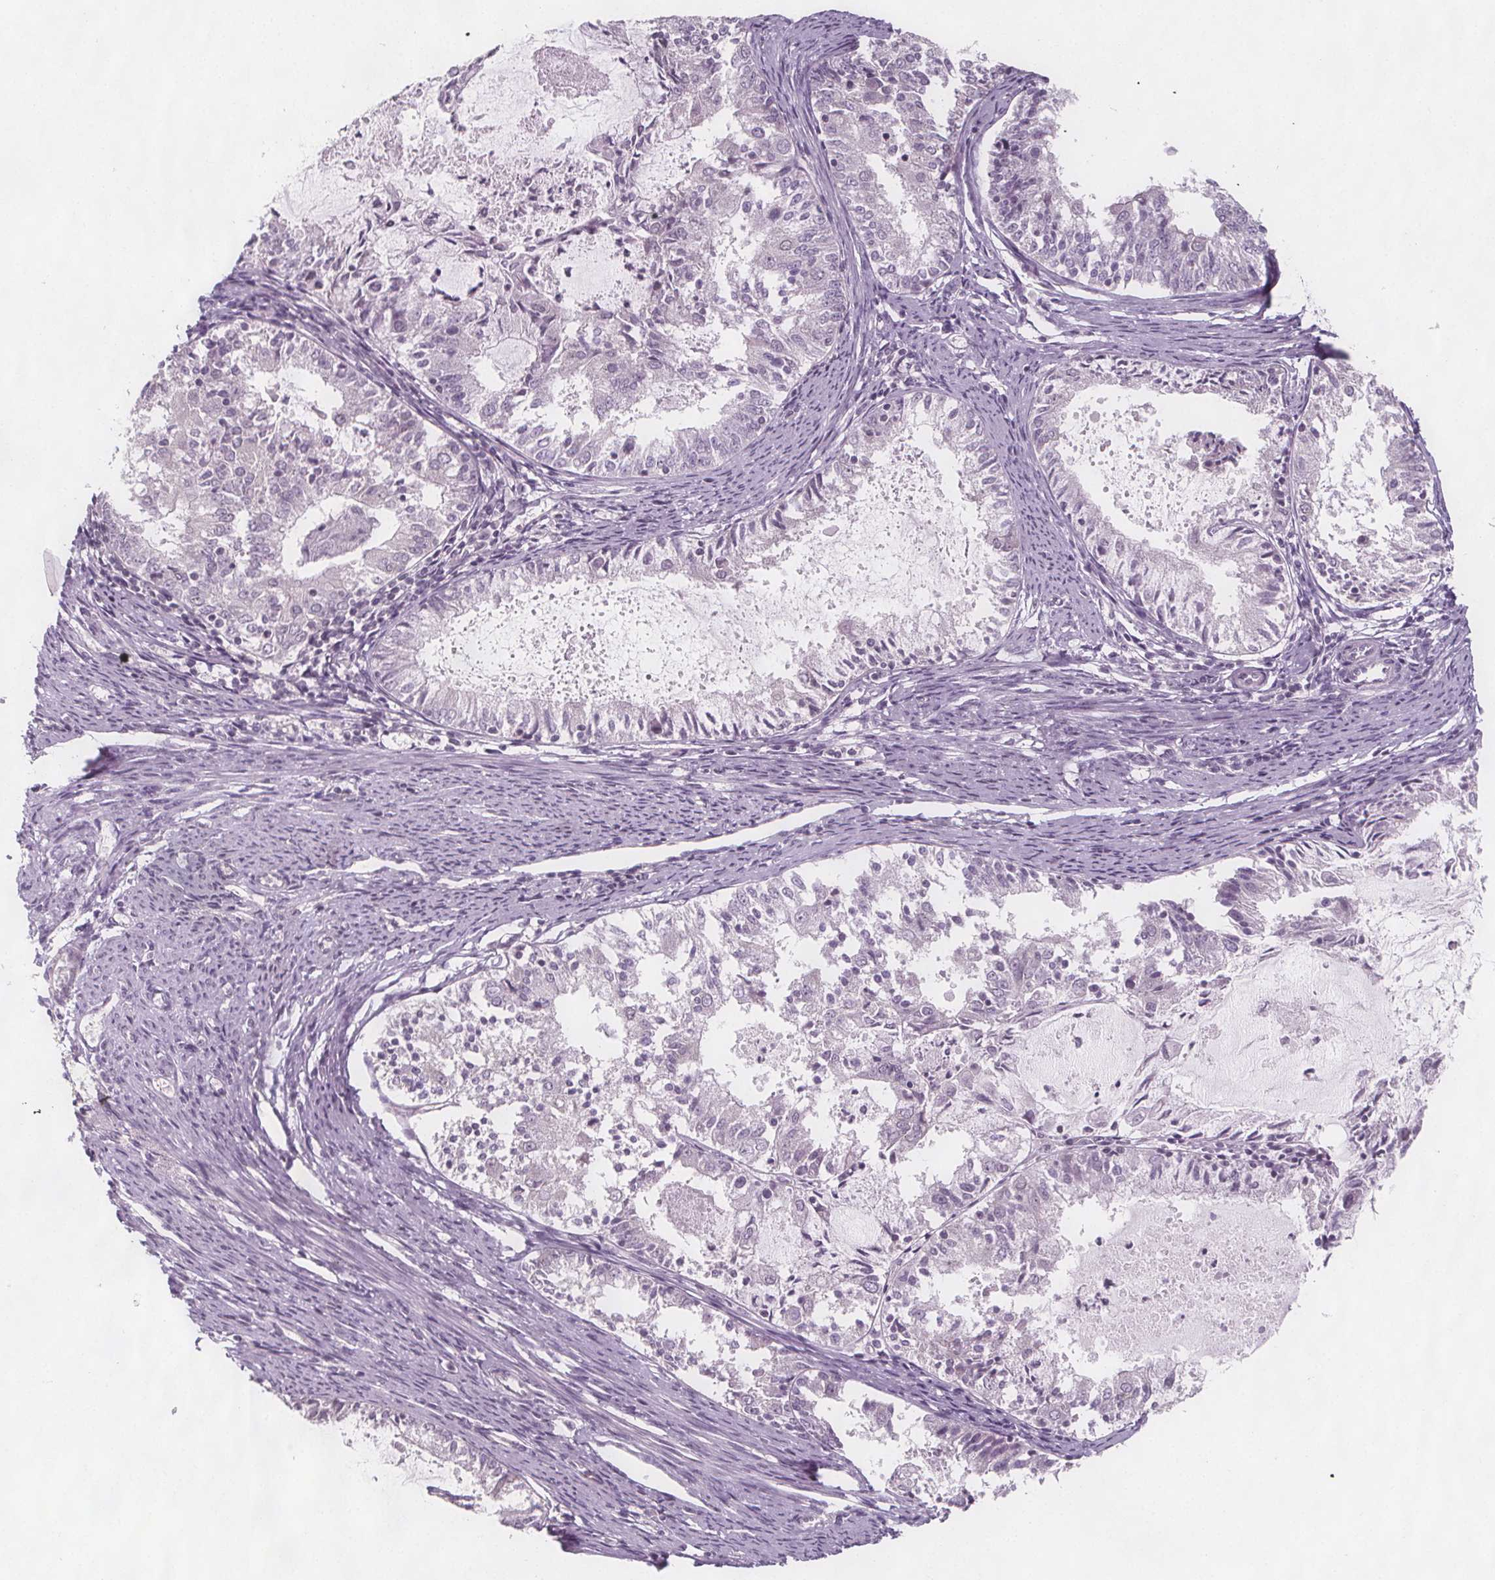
{"staining": {"intensity": "negative", "quantity": "none", "location": "none"}, "tissue": "endometrial cancer", "cell_type": "Tumor cells", "image_type": "cancer", "snomed": [{"axis": "morphology", "description": "Adenocarcinoma, NOS"}, {"axis": "topography", "description": "Endometrium"}], "caption": "Endometrial cancer (adenocarcinoma) was stained to show a protein in brown. There is no significant positivity in tumor cells.", "gene": "C1orf167", "patient": {"sex": "female", "age": 57}}